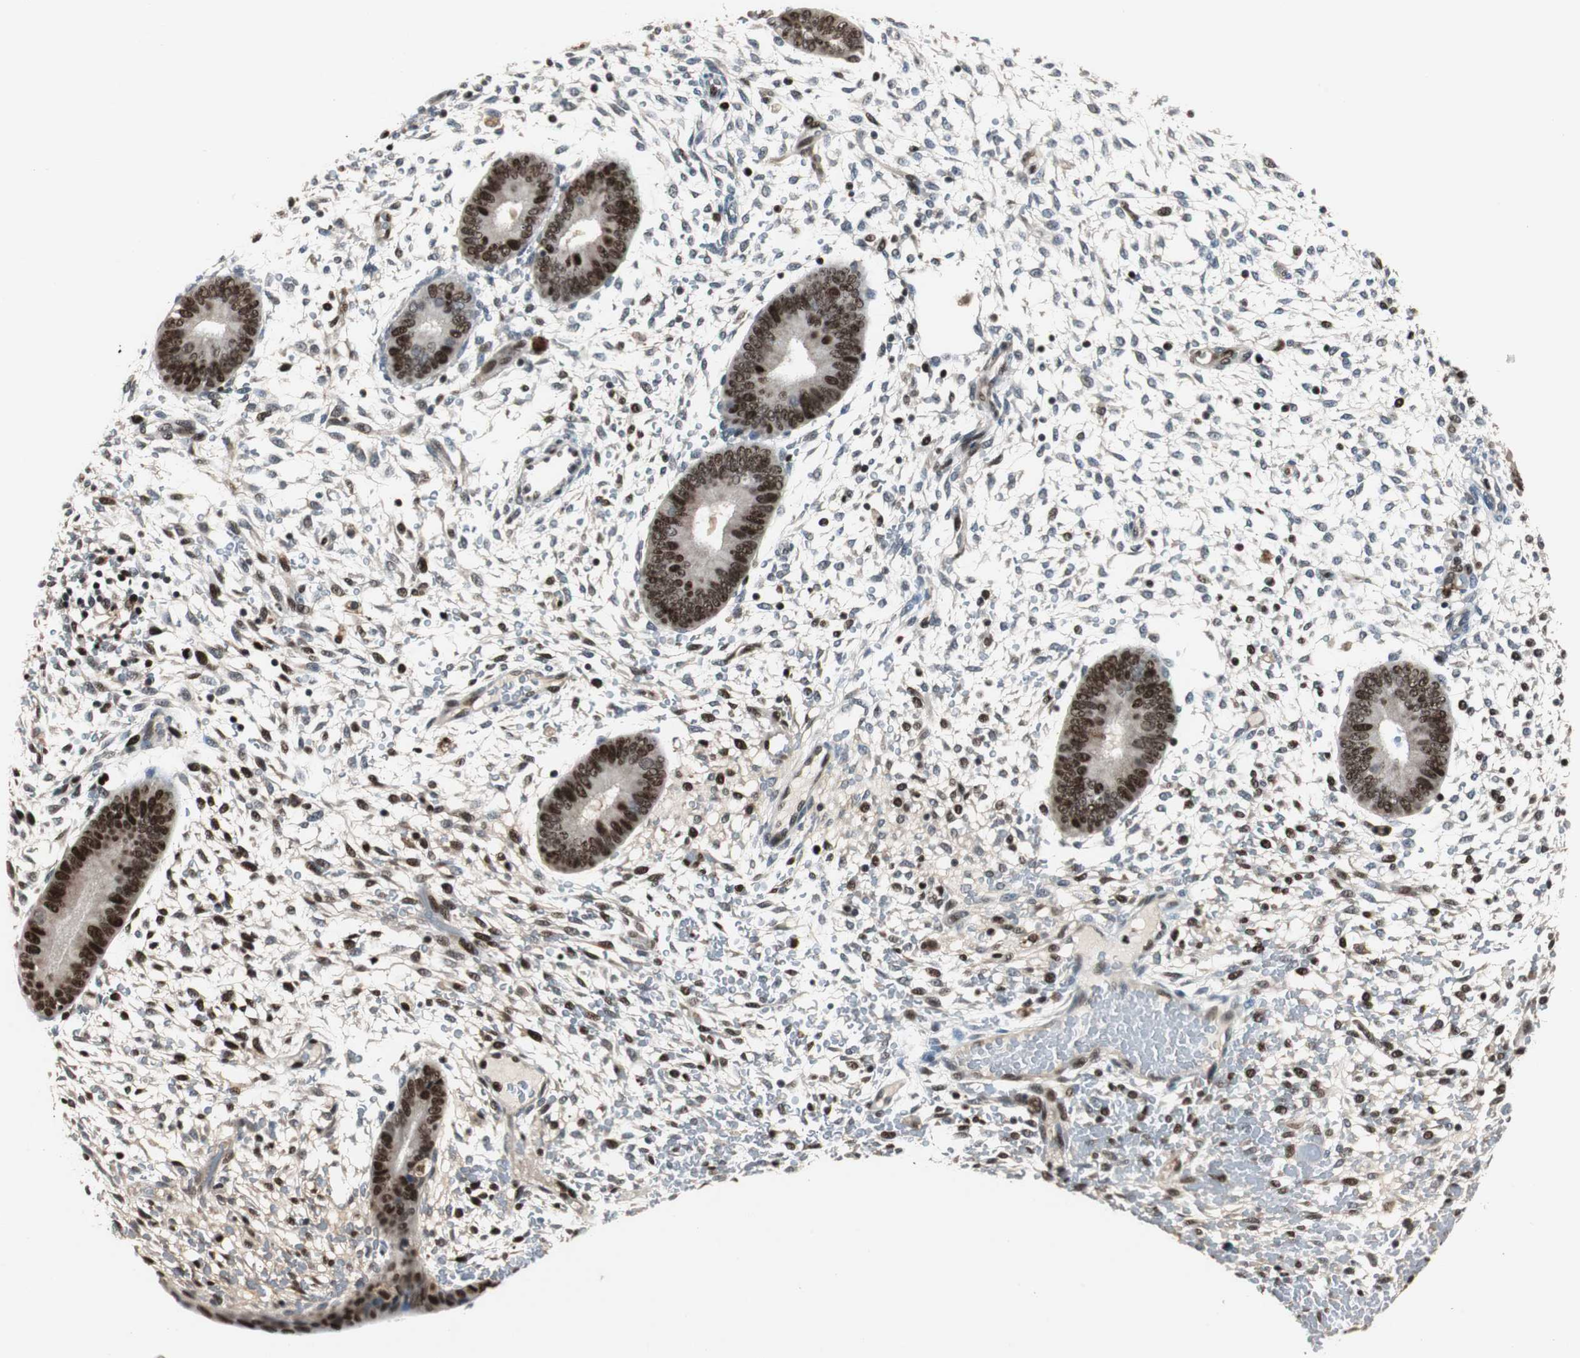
{"staining": {"intensity": "strong", "quantity": "25%-75%", "location": "nuclear"}, "tissue": "endometrium", "cell_type": "Cells in endometrial stroma", "image_type": "normal", "snomed": [{"axis": "morphology", "description": "Normal tissue, NOS"}, {"axis": "topography", "description": "Endometrium"}], "caption": "Cells in endometrial stroma show high levels of strong nuclear positivity in about 25%-75% of cells in benign endometrium.", "gene": "FEN1", "patient": {"sex": "female", "age": 42}}